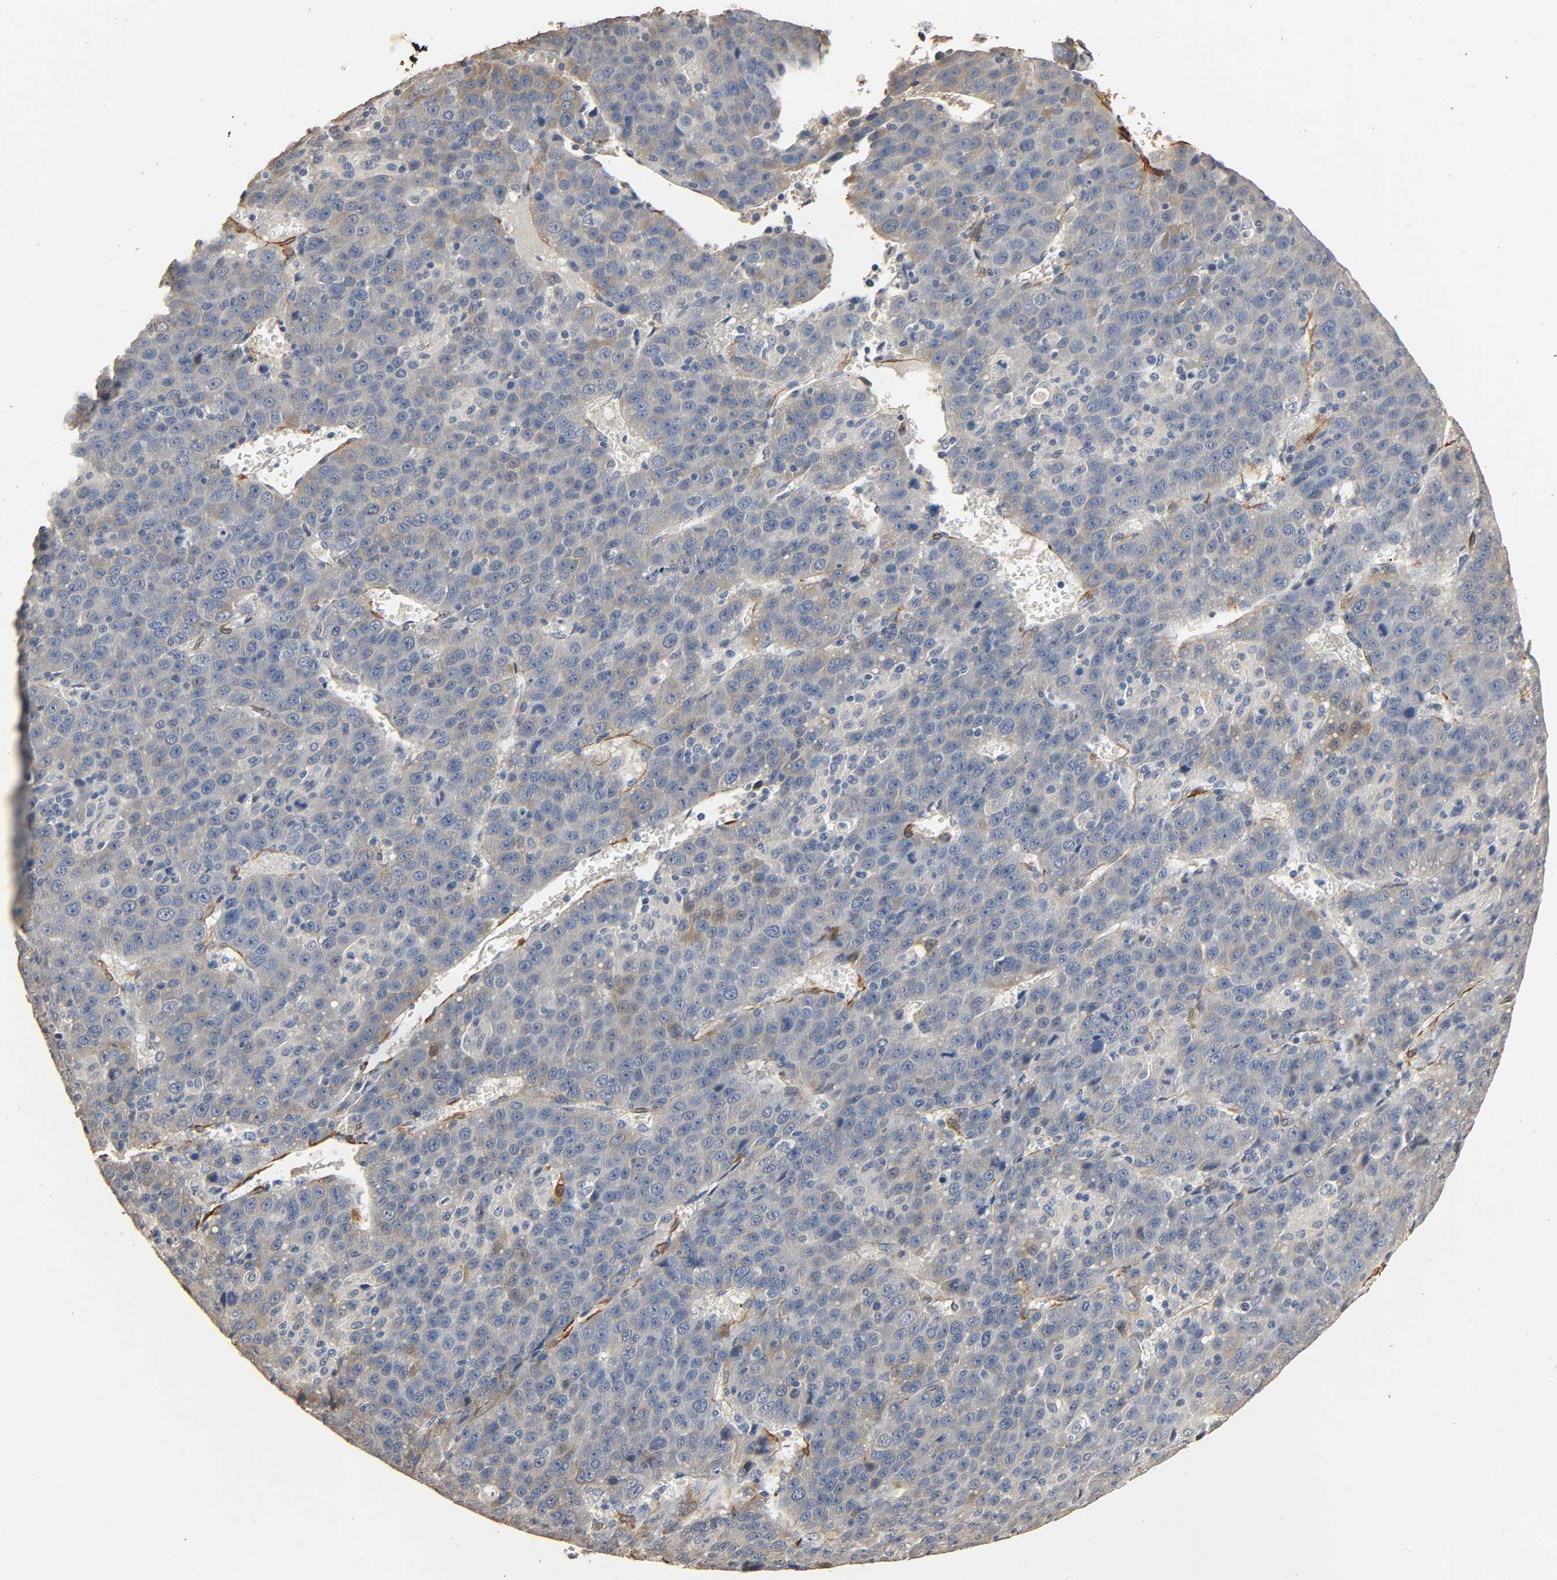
{"staining": {"intensity": "weak", "quantity": ">75%", "location": "cytoplasmic/membranous"}, "tissue": "liver cancer", "cell_type": "Tumor cells", "image_type": "cancer", "snomed": [{"axis": "morphology", "description": "Carcinoma, Hepatocellular, NOS"}, {"axis": "topography", "description": "Liver"}], "caption": "Immunohistochemical staining of liver cancer exhibits low levels of weak cytoplasmic/membranous protein expression in about >75% of tumor cells.", "gene": "GSTA3", "patient": {"sex": "female", "age": 53}}